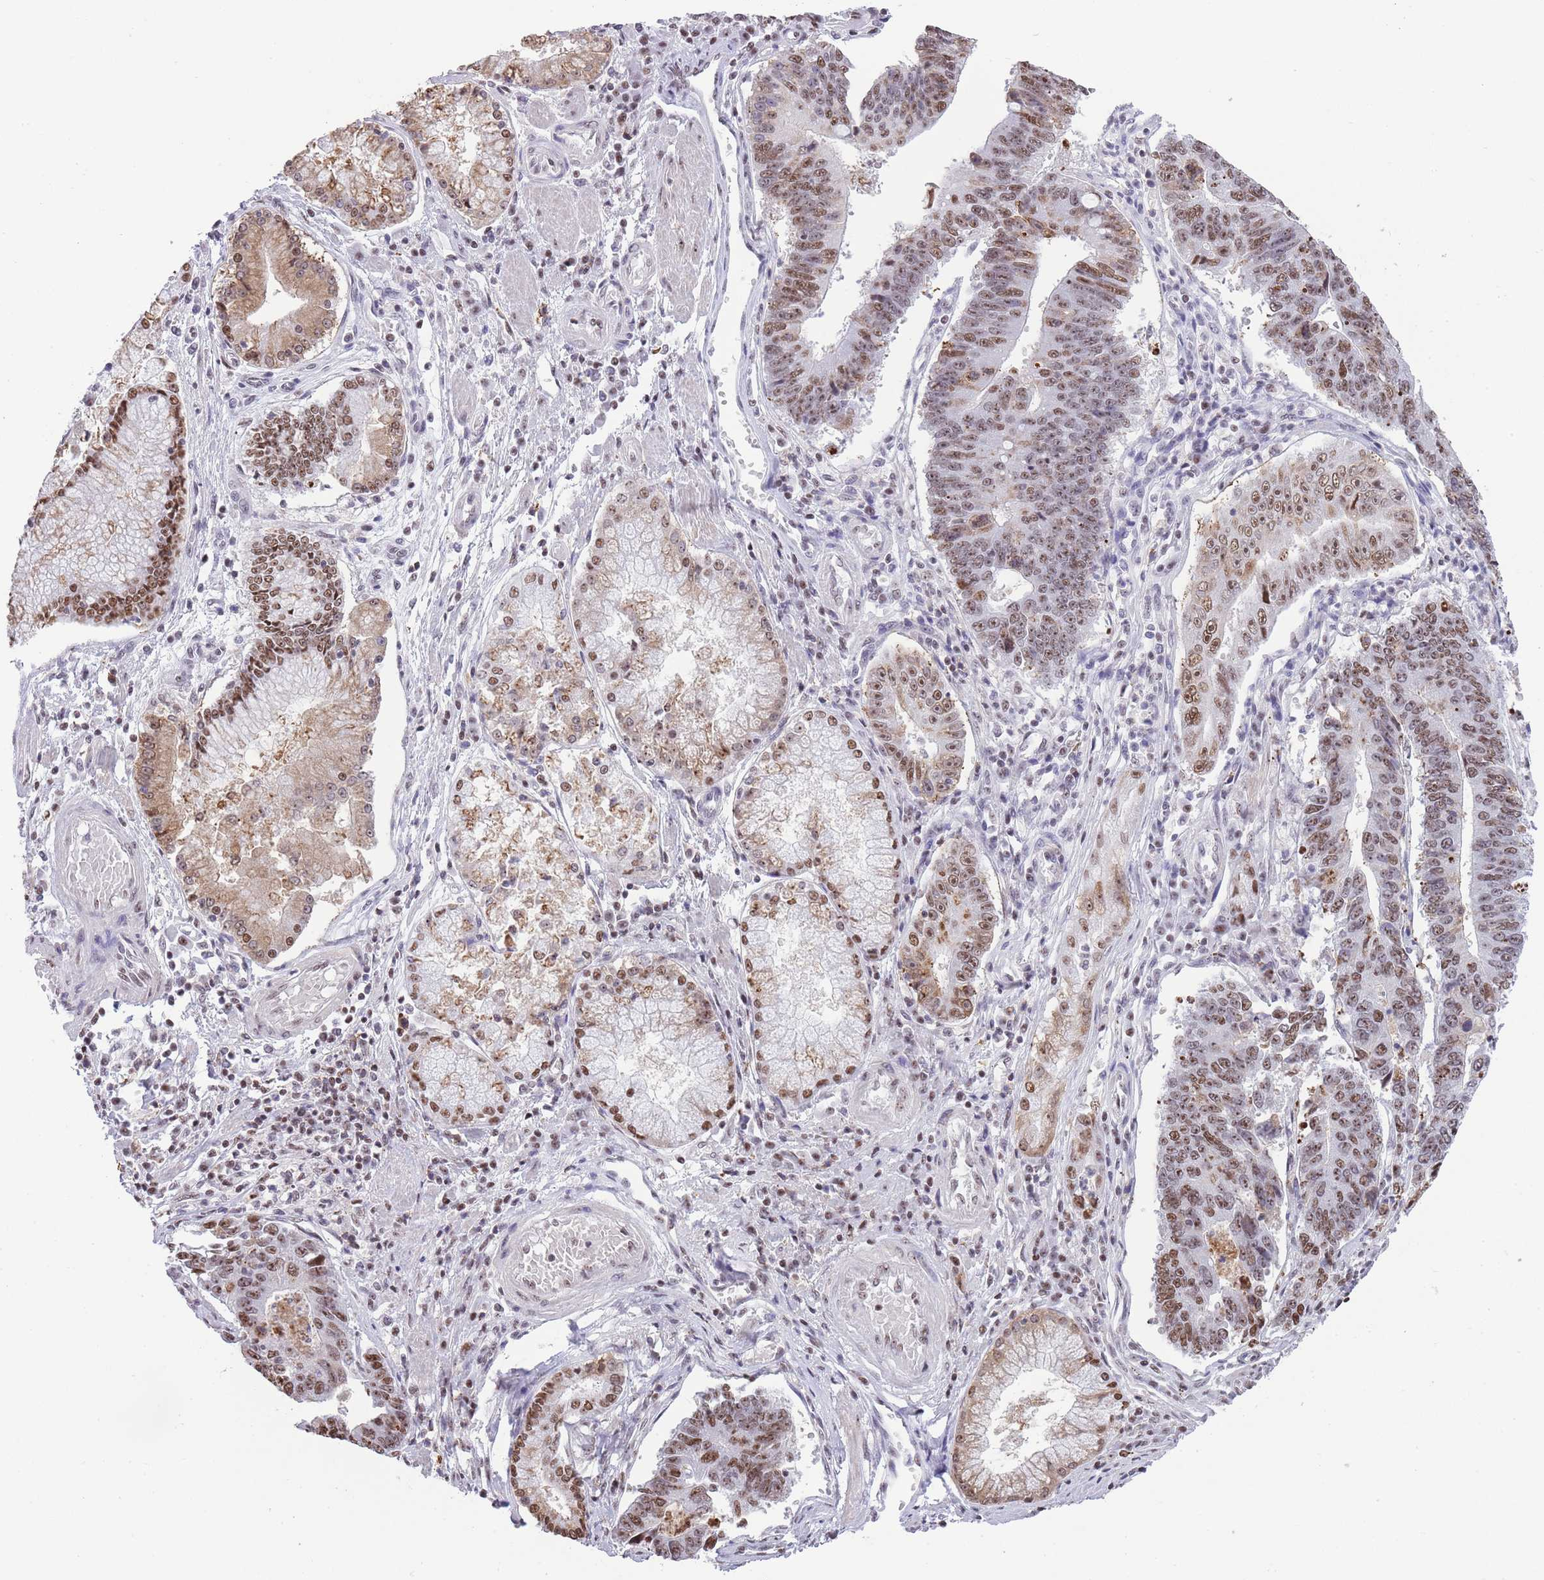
{"staining": {"intensity": "moderate", "quantity": ">75%", "location": "nuclear"}, "tissue": "stomach cancer", "cell_type": "Tumor cells", "image_type": "cancer", "snomed": [{"axis": "morphology", "description": "Adenocarcinoma, NOS"}, {"axis": "topography", "description": "Stomach"}], "caption": "Moderate nuclear protein expression is appreciated in about >75% of tumor cells in stomach cancer.", "gene": "EVC2", "patient": {"sex": "male", "age": 59}}